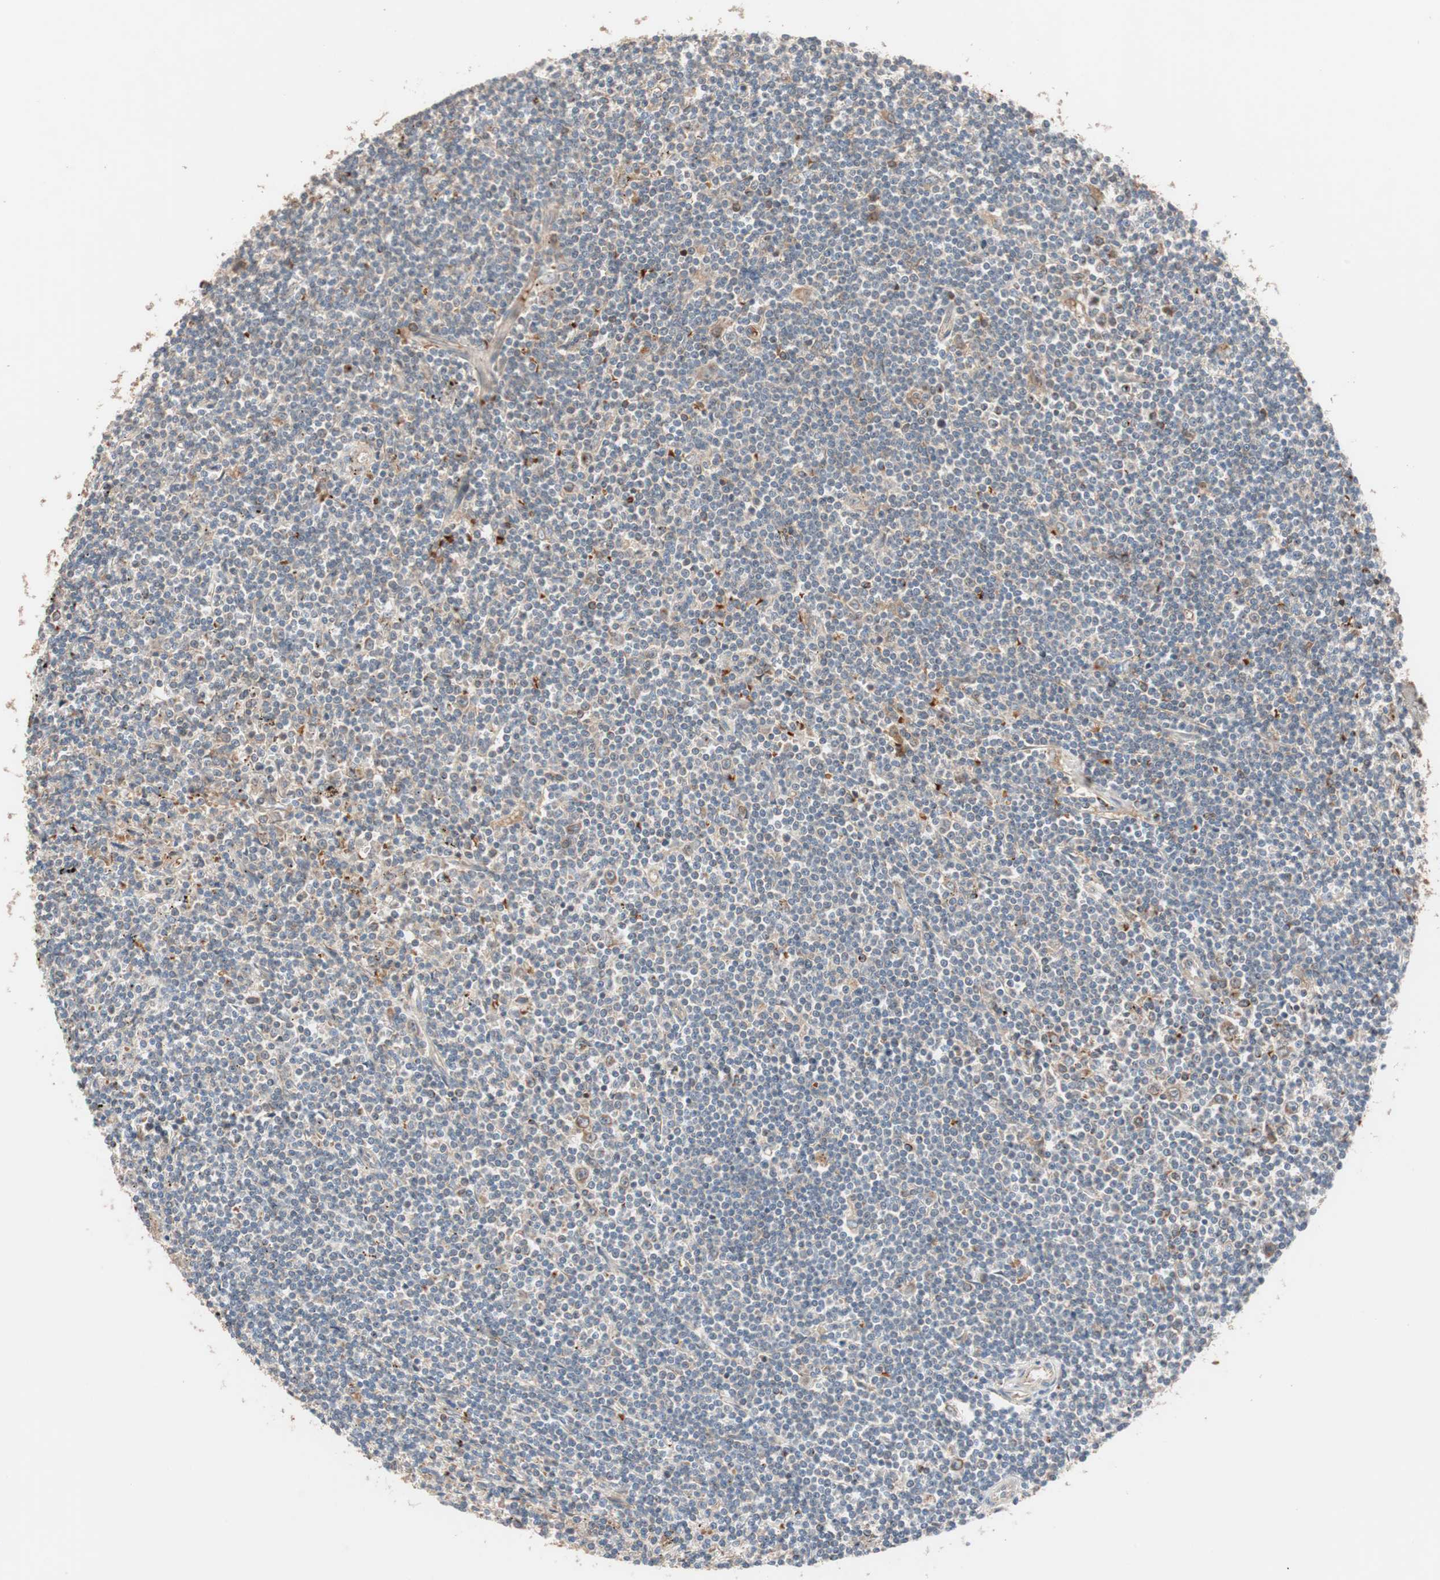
{"staining": {"intensity": "weak", "quantity": "25%-75%", "location": "cytoplasmic/membranous"}, "tissue": "lymphoma", "cell_type": "Tumor cells", "image_type": "cancer", "snomed": [{"axis": "morphology", "description": "Malignant lymphoma, non-Hodgkin's type, Low grade"}, {"axis": "topography", "description": "Spleen"}], "caption": "Weak cytoplasmic/membranous protein expression is identified in approximately 25%-75% of tumor cells in malignant lymphoma, non-Hodgkin's type (low-grade).", "gene": "SDC4", "patient": {"sex": "male", "age": 76}}